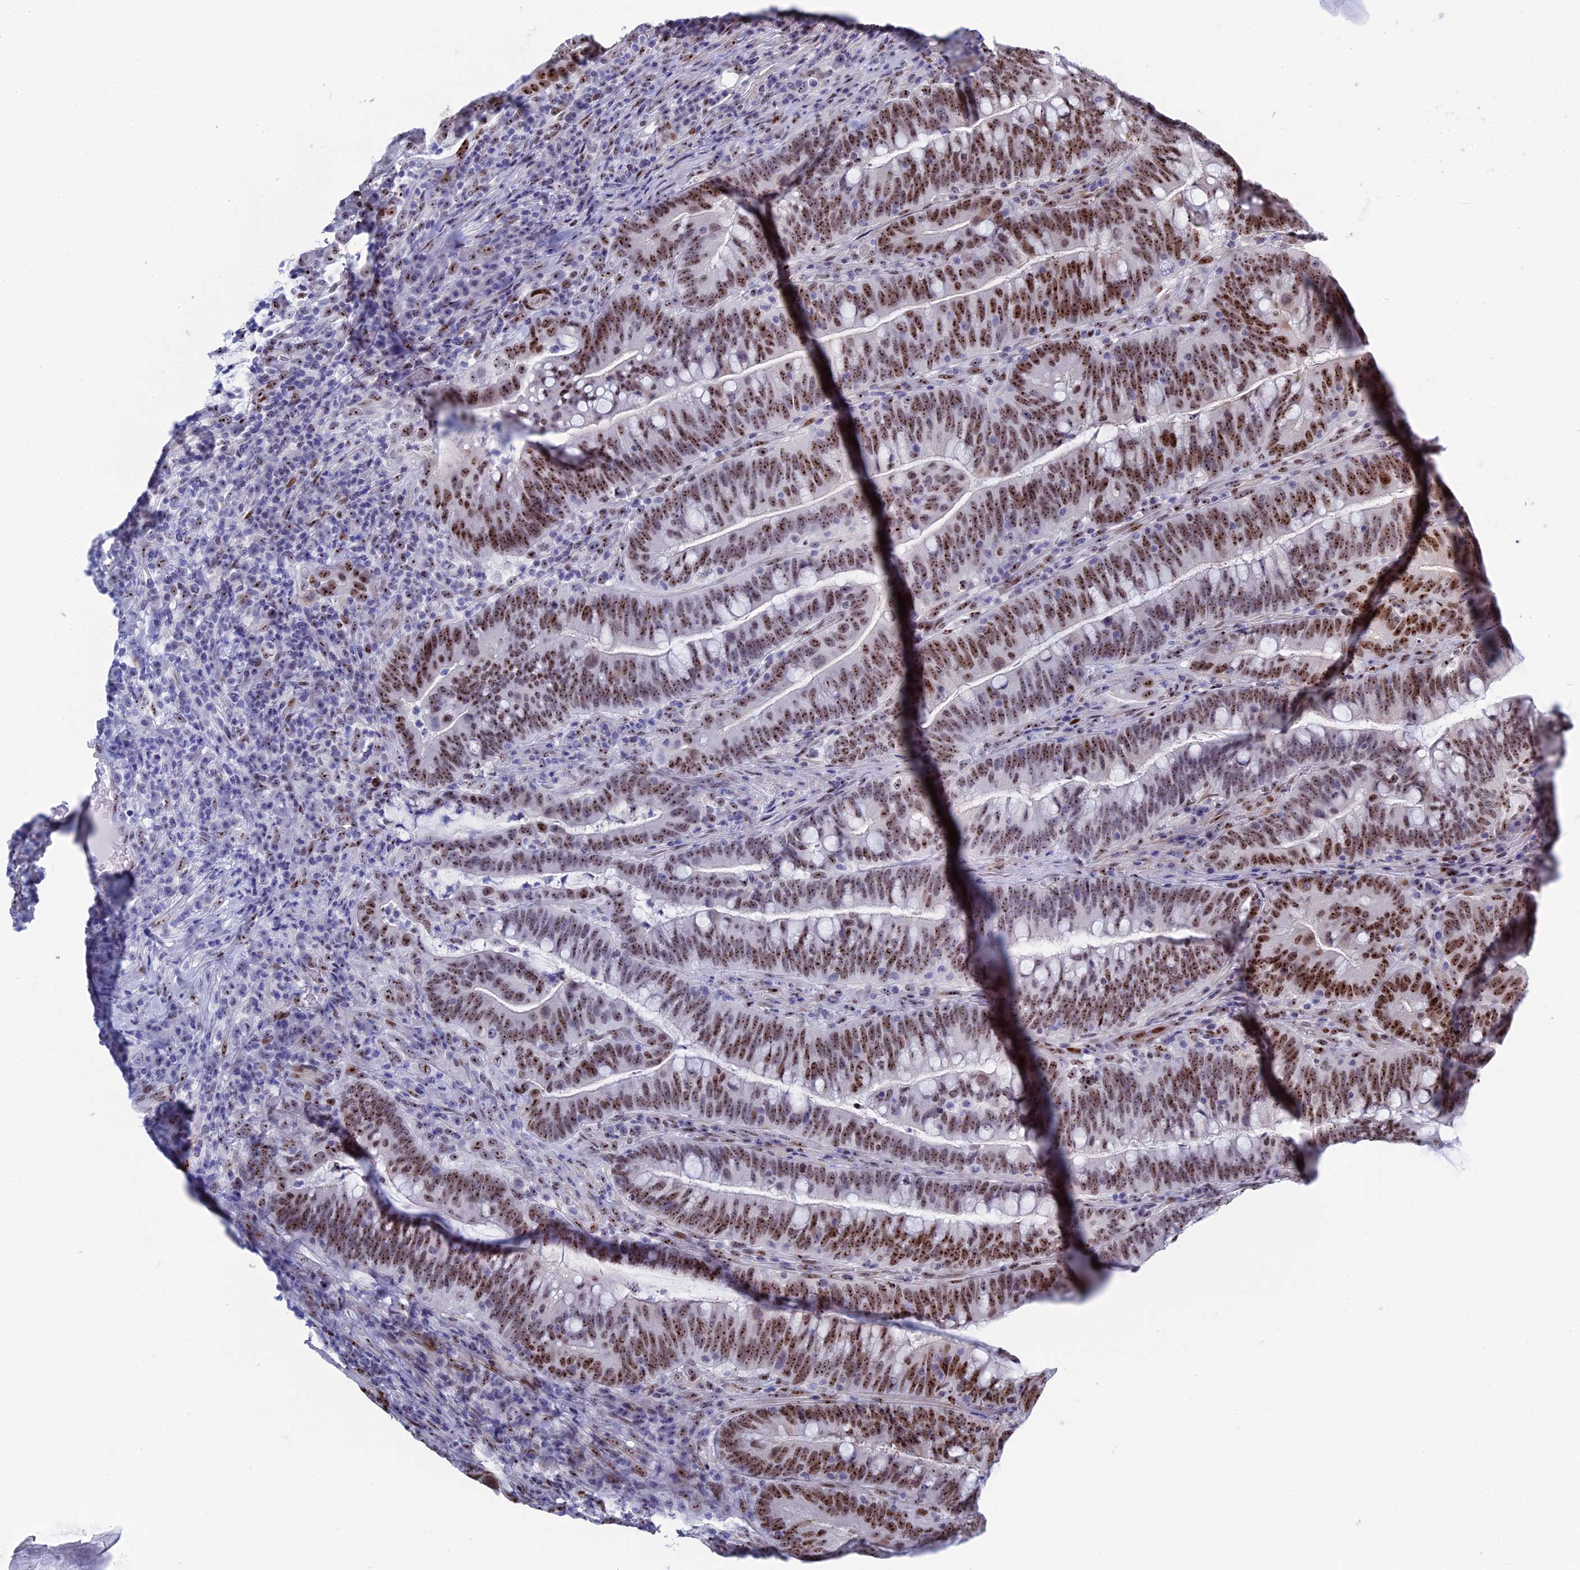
{"staining": {"intensity": "strong", "quantity": ">75%", "location": "nuclear"}, "tissue": "colorectal cancer", "cell_type": "Tumor cells", "image_type": "cancer", "snomed": [{"axis": "morphology", "description": "Adenocarcinoma, NOS"}, {"axis": "topography", "description": "Colon"}], "caption": "Immunohistochemical staining of human colorectal adenocarcinoma reveals strong nuclear protein staining in approximately >75% of tumor cells.", "gene": "CCDC86", "patient": {"sex": "female", "age": 66}}